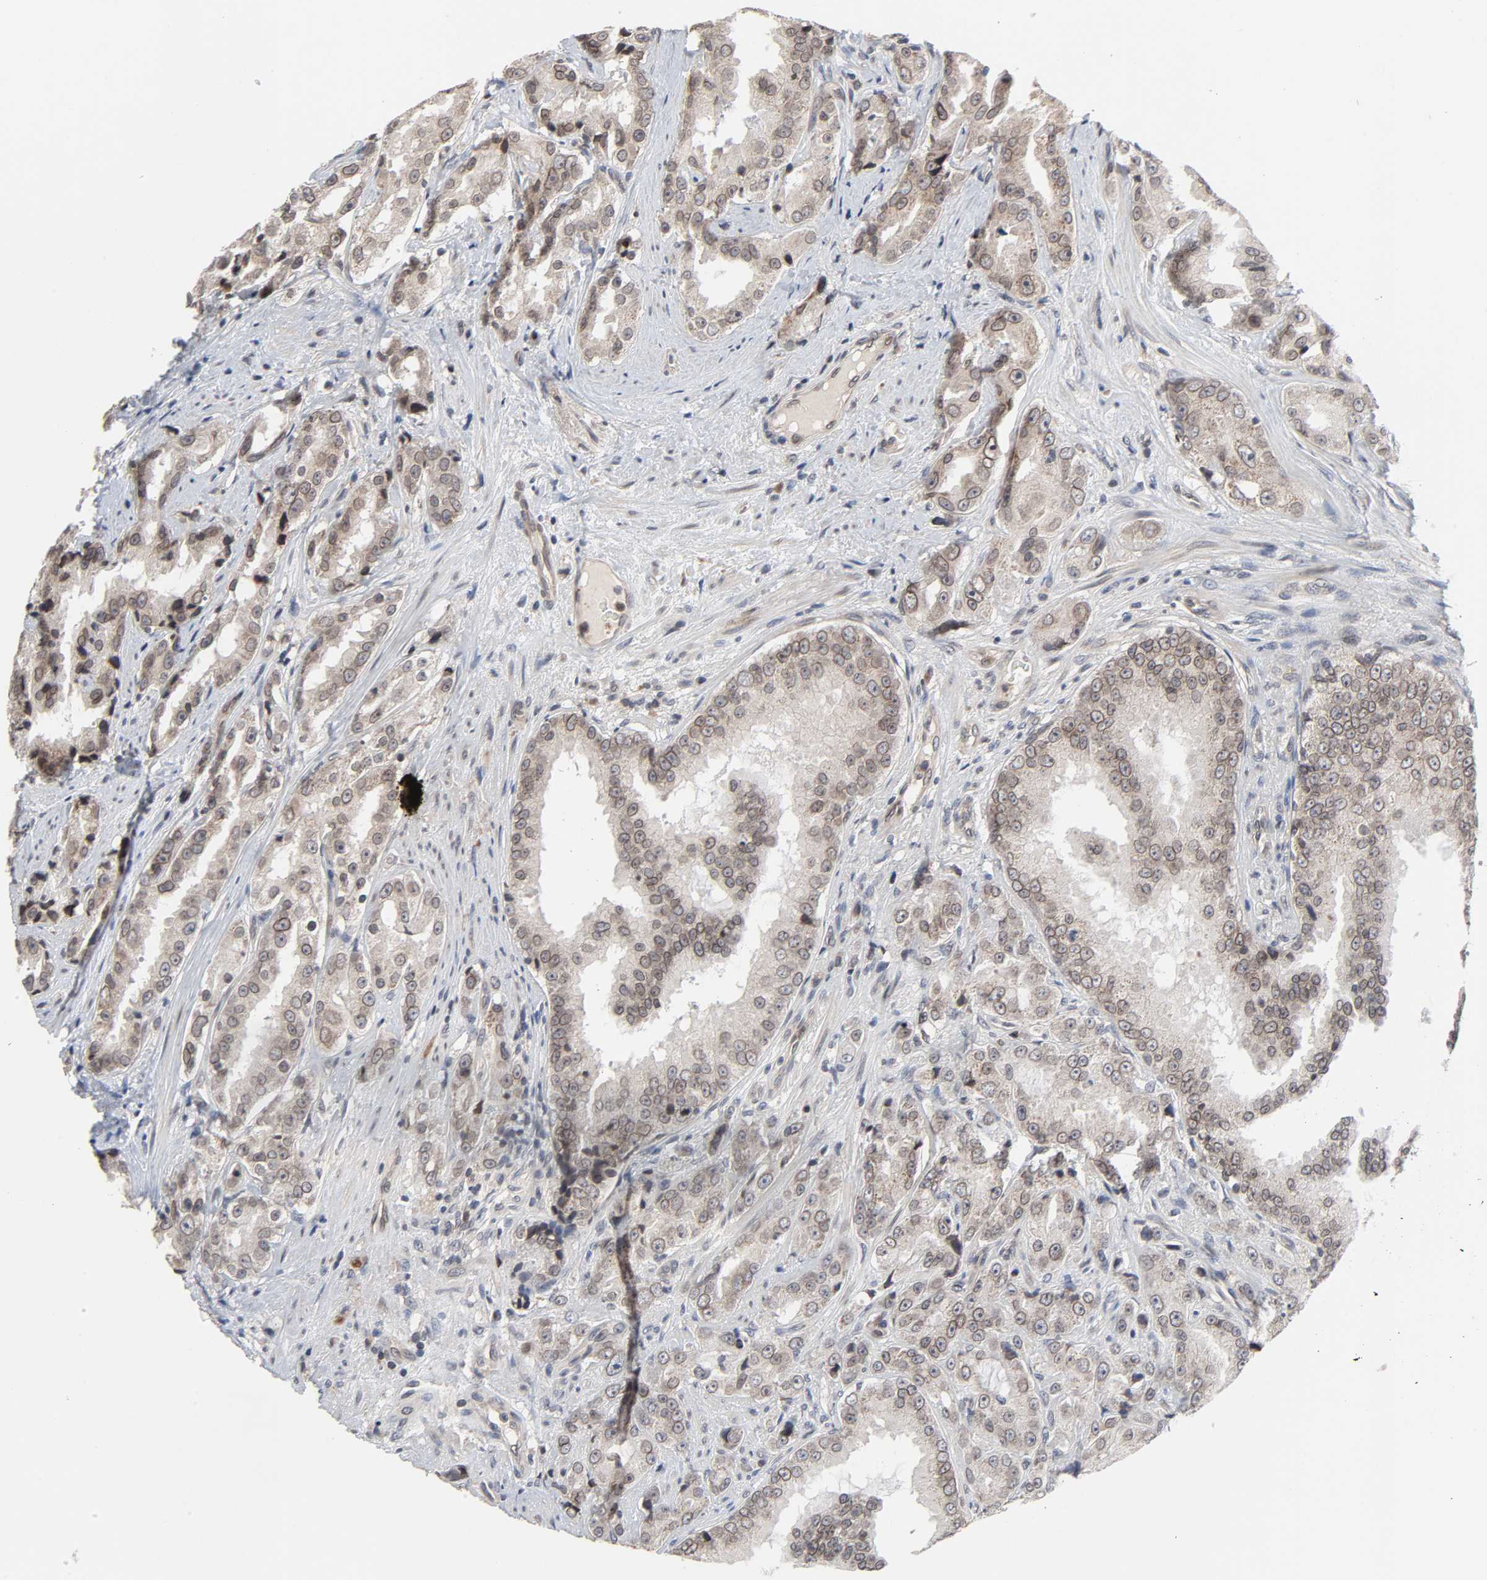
{"staining": {"intensity": "weak", "quantity": ">75%", "location": "cytoplasmic/membranous"}, "tissue": "prostate cancer", "cell_type": "Tumor cells", "image_type": "cancer", "snomed": [{"axis": "morphology", "description": "Adenocarcinoma, High grade"}, {"axis": "topography", "description": "Prostate"}], "caption": "The histopathology image demonstrates immunohistochemical staining of high-grade adenocarcinoma (prostate). There is weak cytoplasmic/membranous staining is present in about >75% of tumor cells. (Brightfield microscopy of DAB IHC at high magnification).", "gene": "CCDC175", "patient": {"sex": "male", "age": 73}}